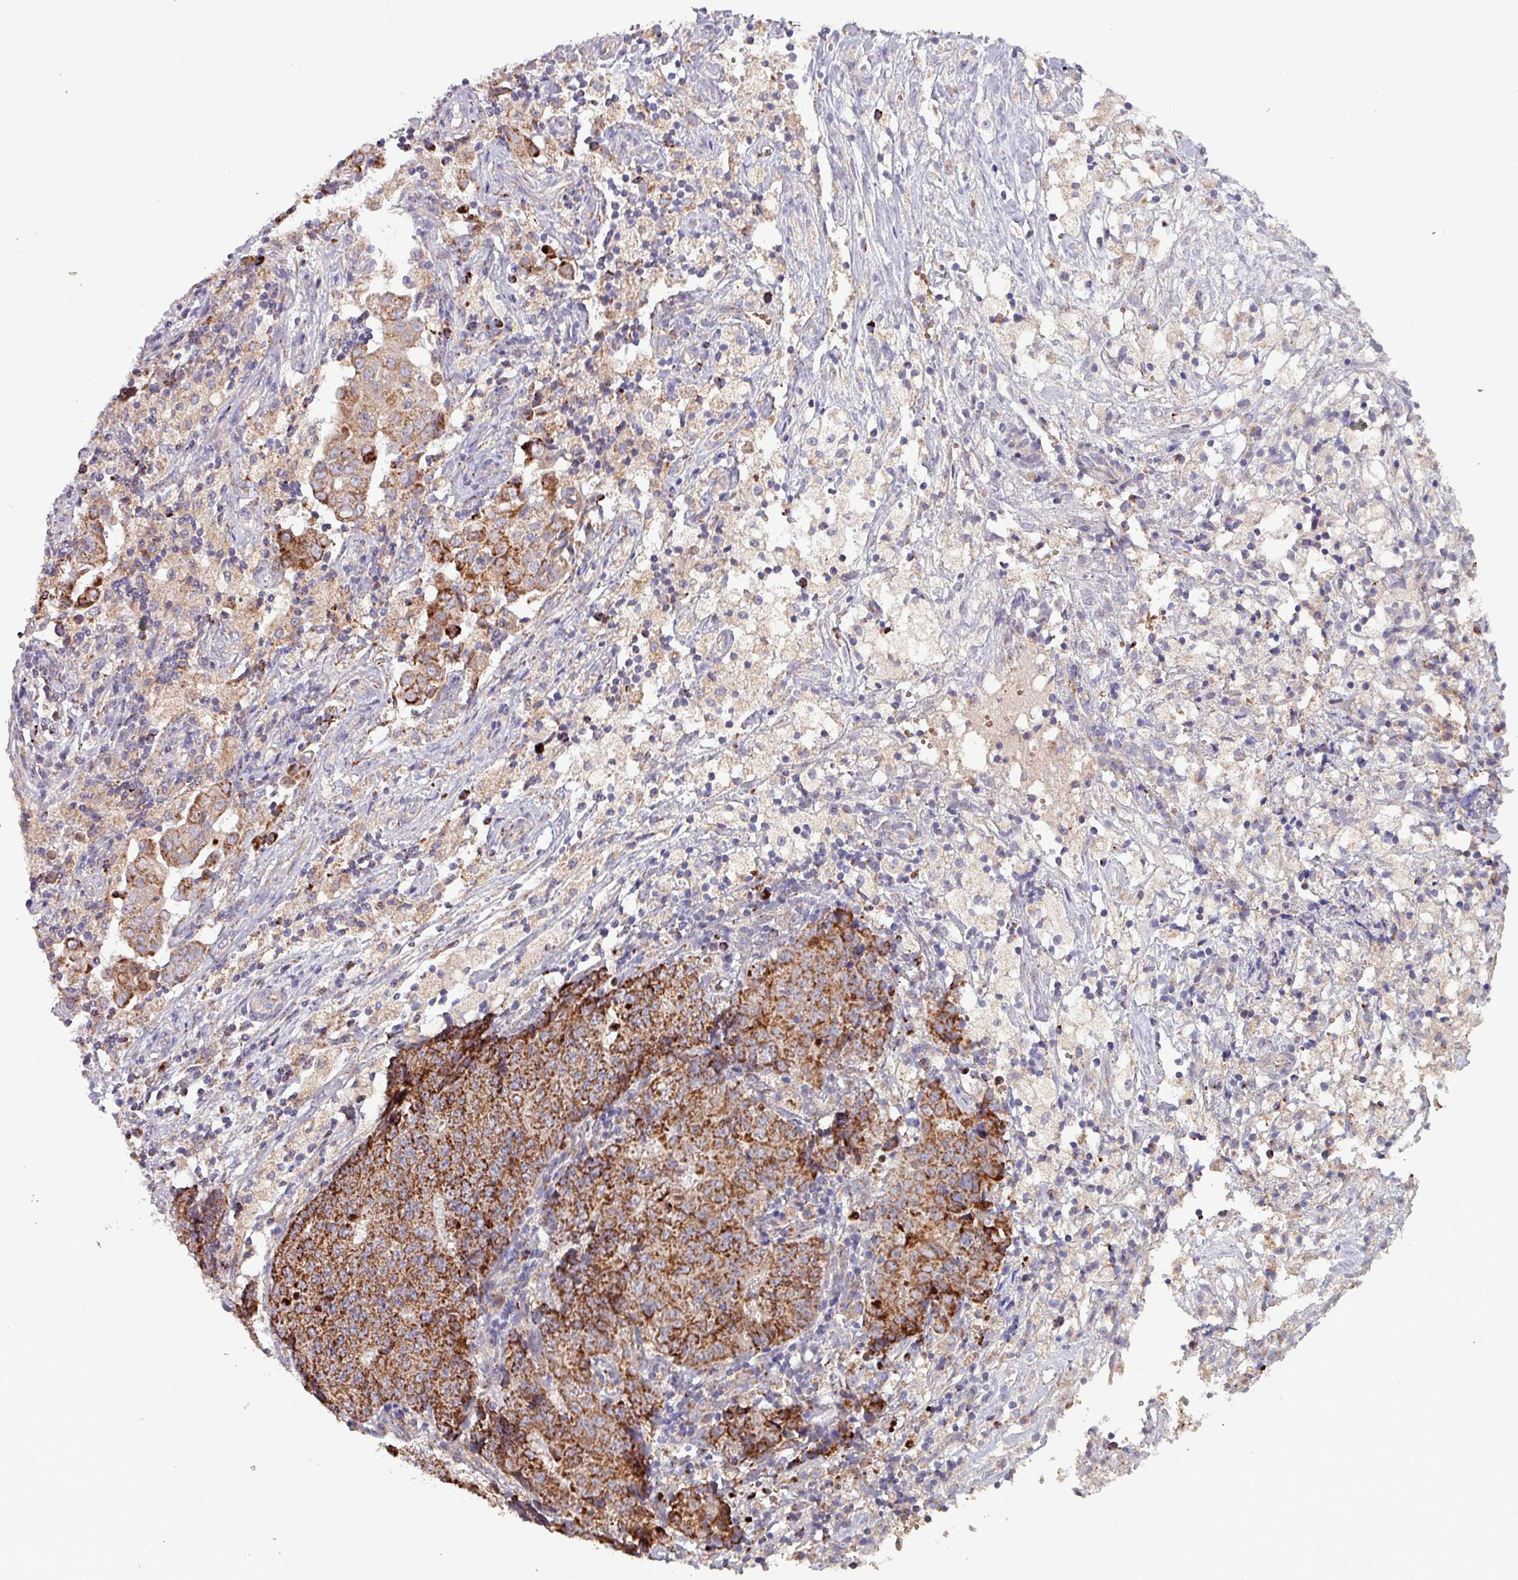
{"staining": {"intensity": "strong", "quantity": ">75%", "location": "cytoplasmic/membranous"}, "tissue": "ovarian cancer", "cell_type": "Tumor cells", "image_type": "cancer", "snomed": [{"axis": "morphology", "description": "Carcinoma, endometroid"}, {"axis": "topography", "description": "Ovary"}], "caption": "This image exhibits immunohistochemistry (IHC) staining of ovarian cancer (endometroid carcinoma), with high strong cytoplasmic/membranous positivity in approximately >75% of tumor cells.", "gene": "ZNF322", "patient": {"sex": "female", "age": 42}}